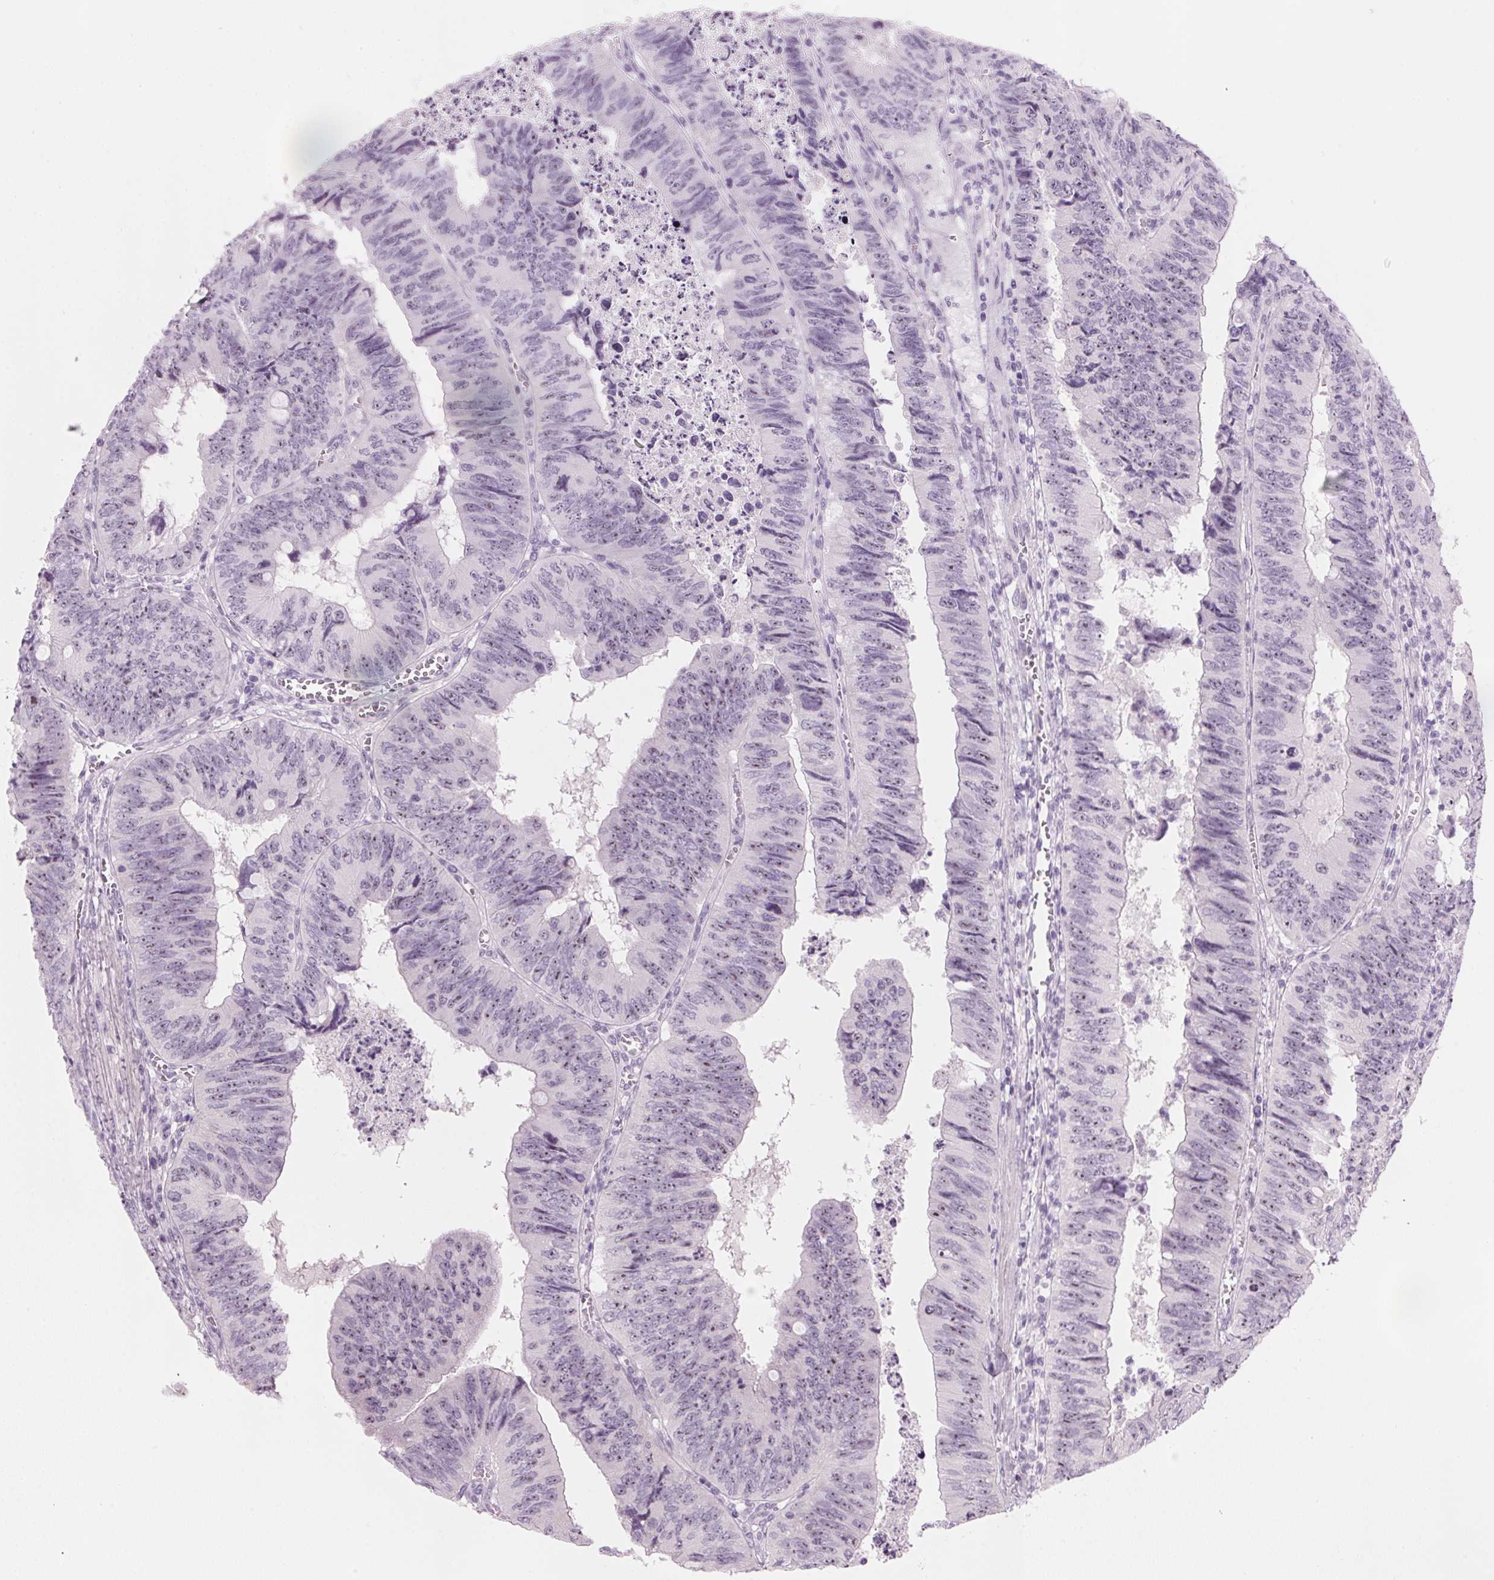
{"staining": {"intensity": "weak", "quantity": "<25%", "location": "nuclear"}, "tissue": "colorectal cancer", "cell_type": "Tumor cells", "image_type": "cancer", "snomed": [{"axis": "morphology", "description": "Adenocarcinoma, NOS"}, {"axis": "topography", "description": "Colon"}], "caption": "DAB (3,3'-diaminobenzidine) immunohistochemical staining of adenocarcinoma (colorectal) displays no significant positivity in tumor cells.", "gene": "DNTTIP2", "patient": {"sex": "female", "age": 84}}